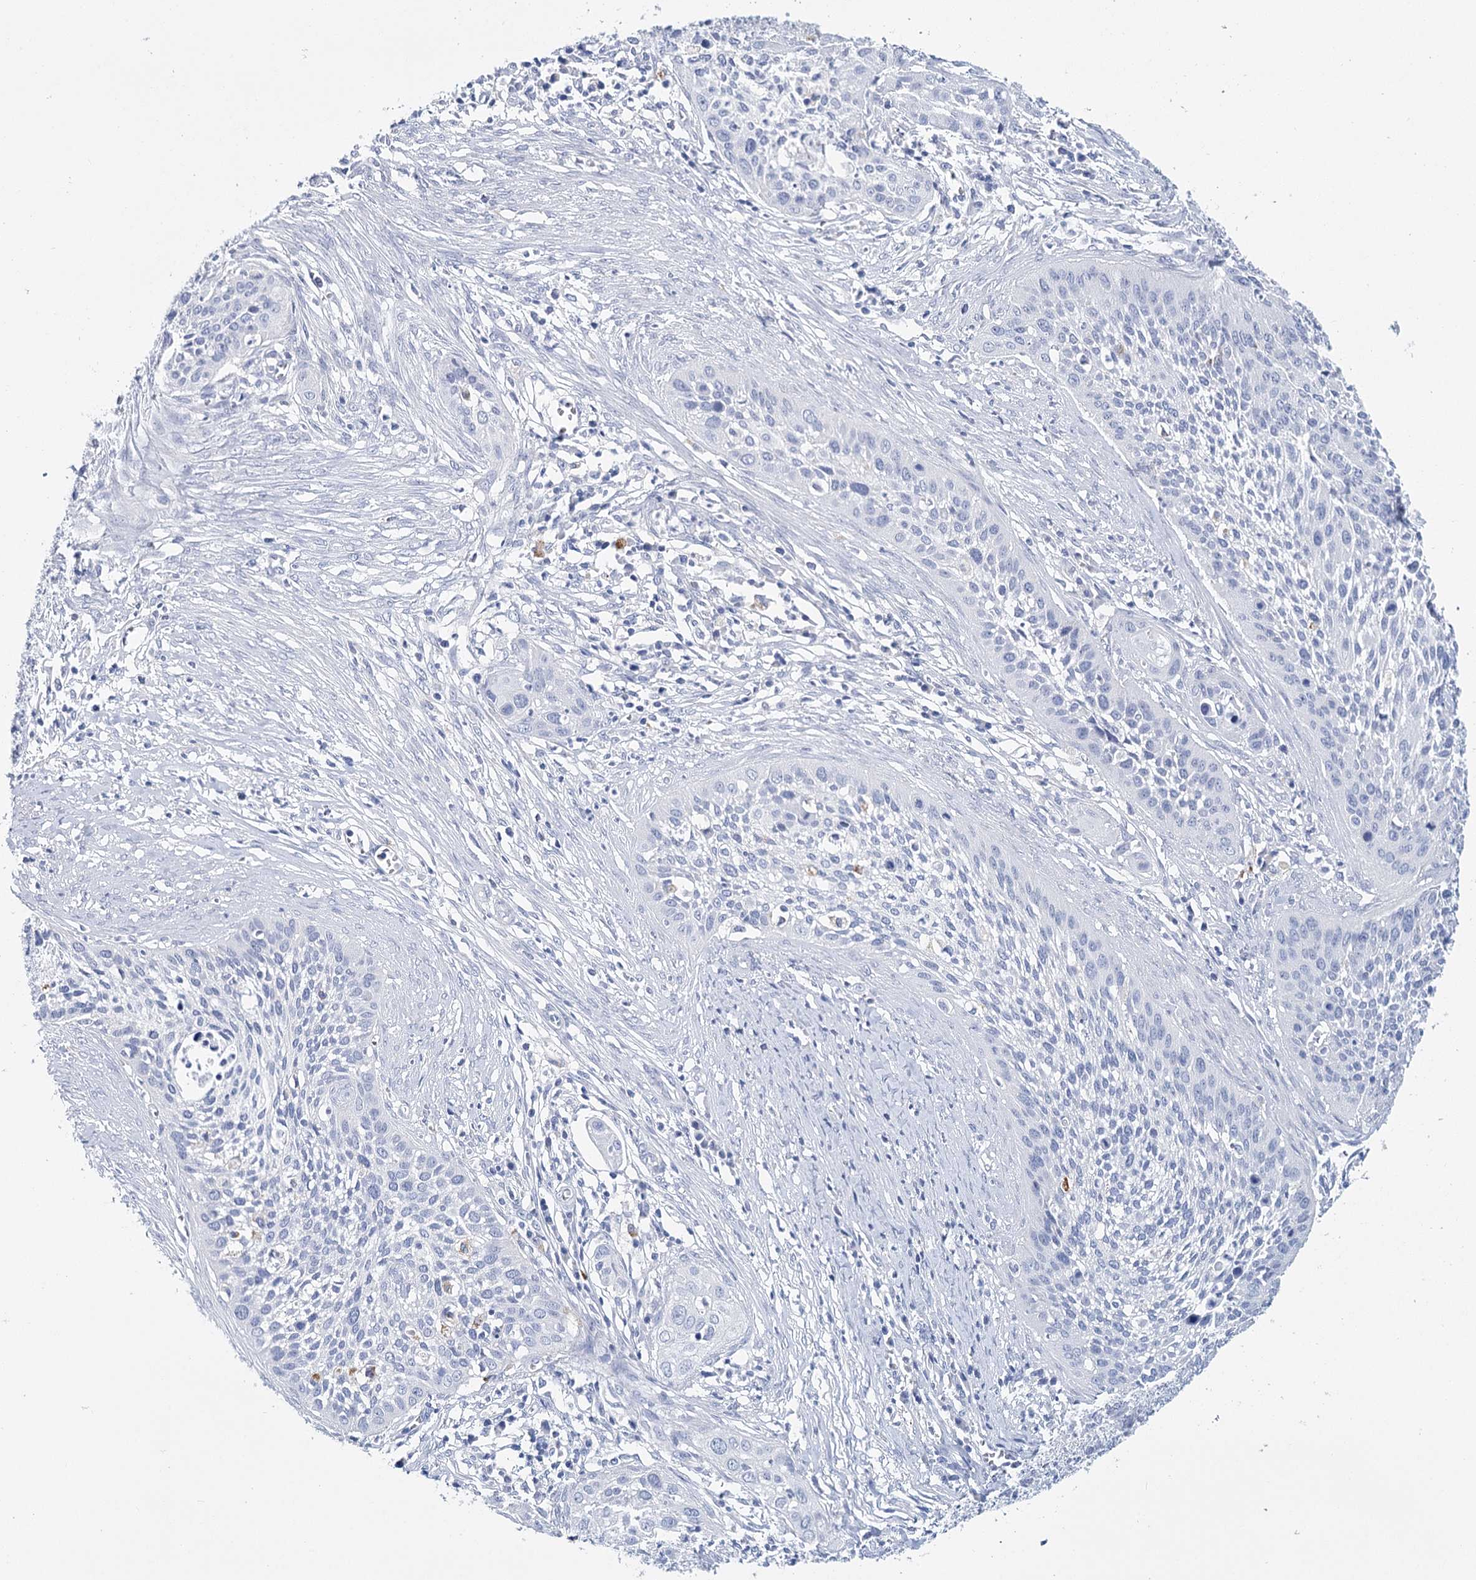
{"staining": {"intensity": "negative", "quantity": "none", "location": "none"}, "tissue": "cervical cancer", "cell_type": "Tumor cells", "image_type": "cancer", "snomed": [{"axis": "morphology", "description": "Squamous cell carcinoma, NOS"}, {"axis": "topography", "description": "Cervix"}], "caption": "A micrograph of human cervical squamous cell carcinoma is negative for staining in tumor cells.", "gene": "METTL7B", "patient": {"sex": "female", "age": 34}}